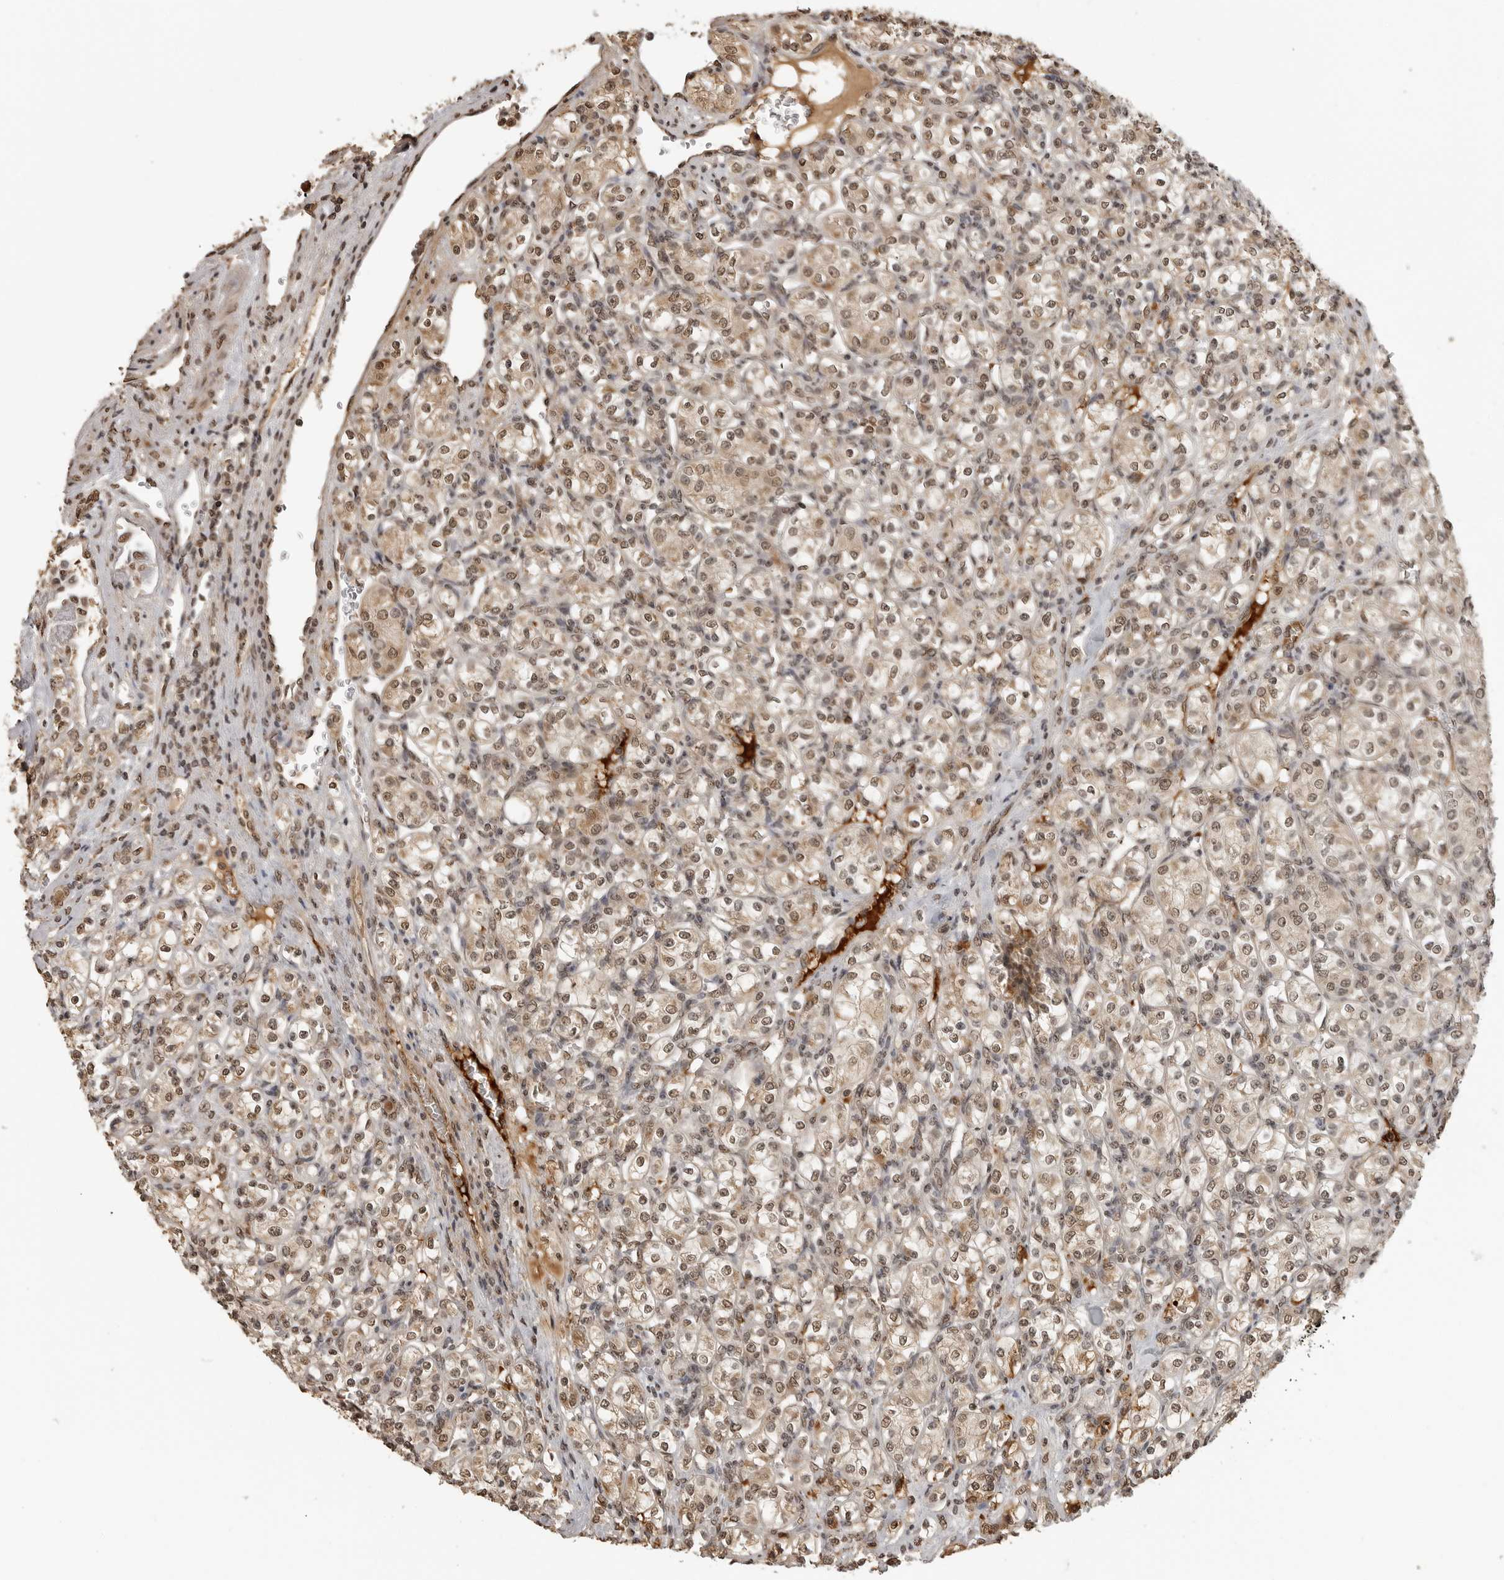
{"staining": {"intensity": "weak", "quantity": ">75%", "location": "nuclear"}, "tissue": "renal cancer", "cell_type": "Tumor cells", "image_type": "cancer", "snomed": [{"axis": "morphology", "description": "Adenocarcinoma, NOS"}, {"axis": "topography", "description": "Kidney"}], "caption": "IHC staining of renal adenocarcinoma, which demonstrates low levels of weak nuclear positivity in about >75% of tumor cells indicating weak nuclear protein positivity. The staining was performed using DAB (3,3'-diaminobenzidine) (brown) for protein detection and nuclei were counterstained in hematoxylin (blue).", "gene": "CLOCK", "patient": {"sex": "male", "age": 77}}